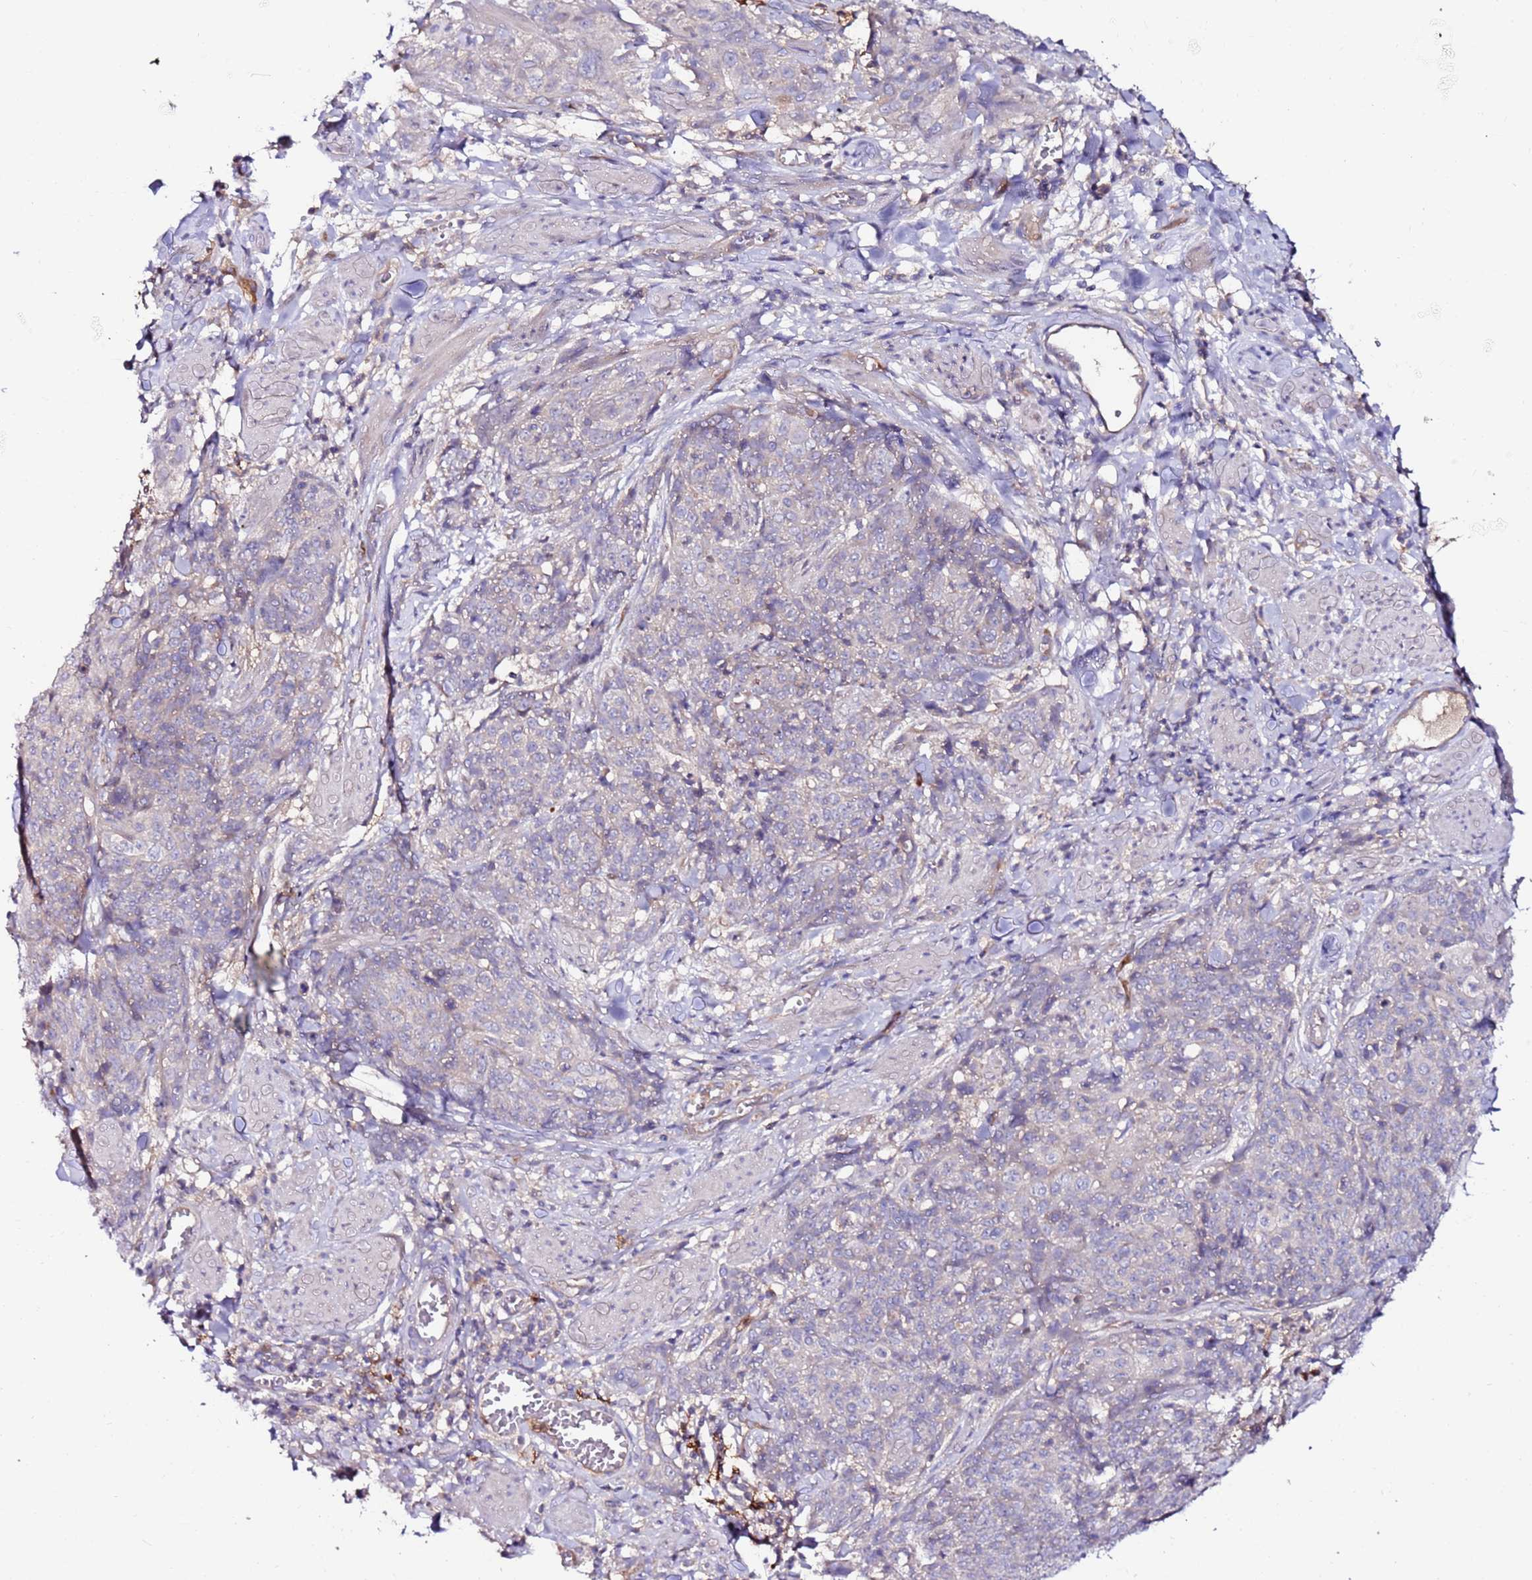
{"staining": {"intensity": "negative", "quantity": "none", "location": "none"}, "tissue": "skin cancer", "cell_type": "Tumor cells", "image_type": "cancer", "snomed": [{"axis": "morphology", "description": "Squamous cell carcinoma, NOS"}, {"axis": "topography", "description": "Skin"}, {"axis": "topography", "description": "Vulva"}], "caption": "Image shows no significant protein staining in tumor cells of skin cancer (squamous cell carcinoma).", "gene": "FLVCR1", "patient": {"sex": "female", "age": 85}}